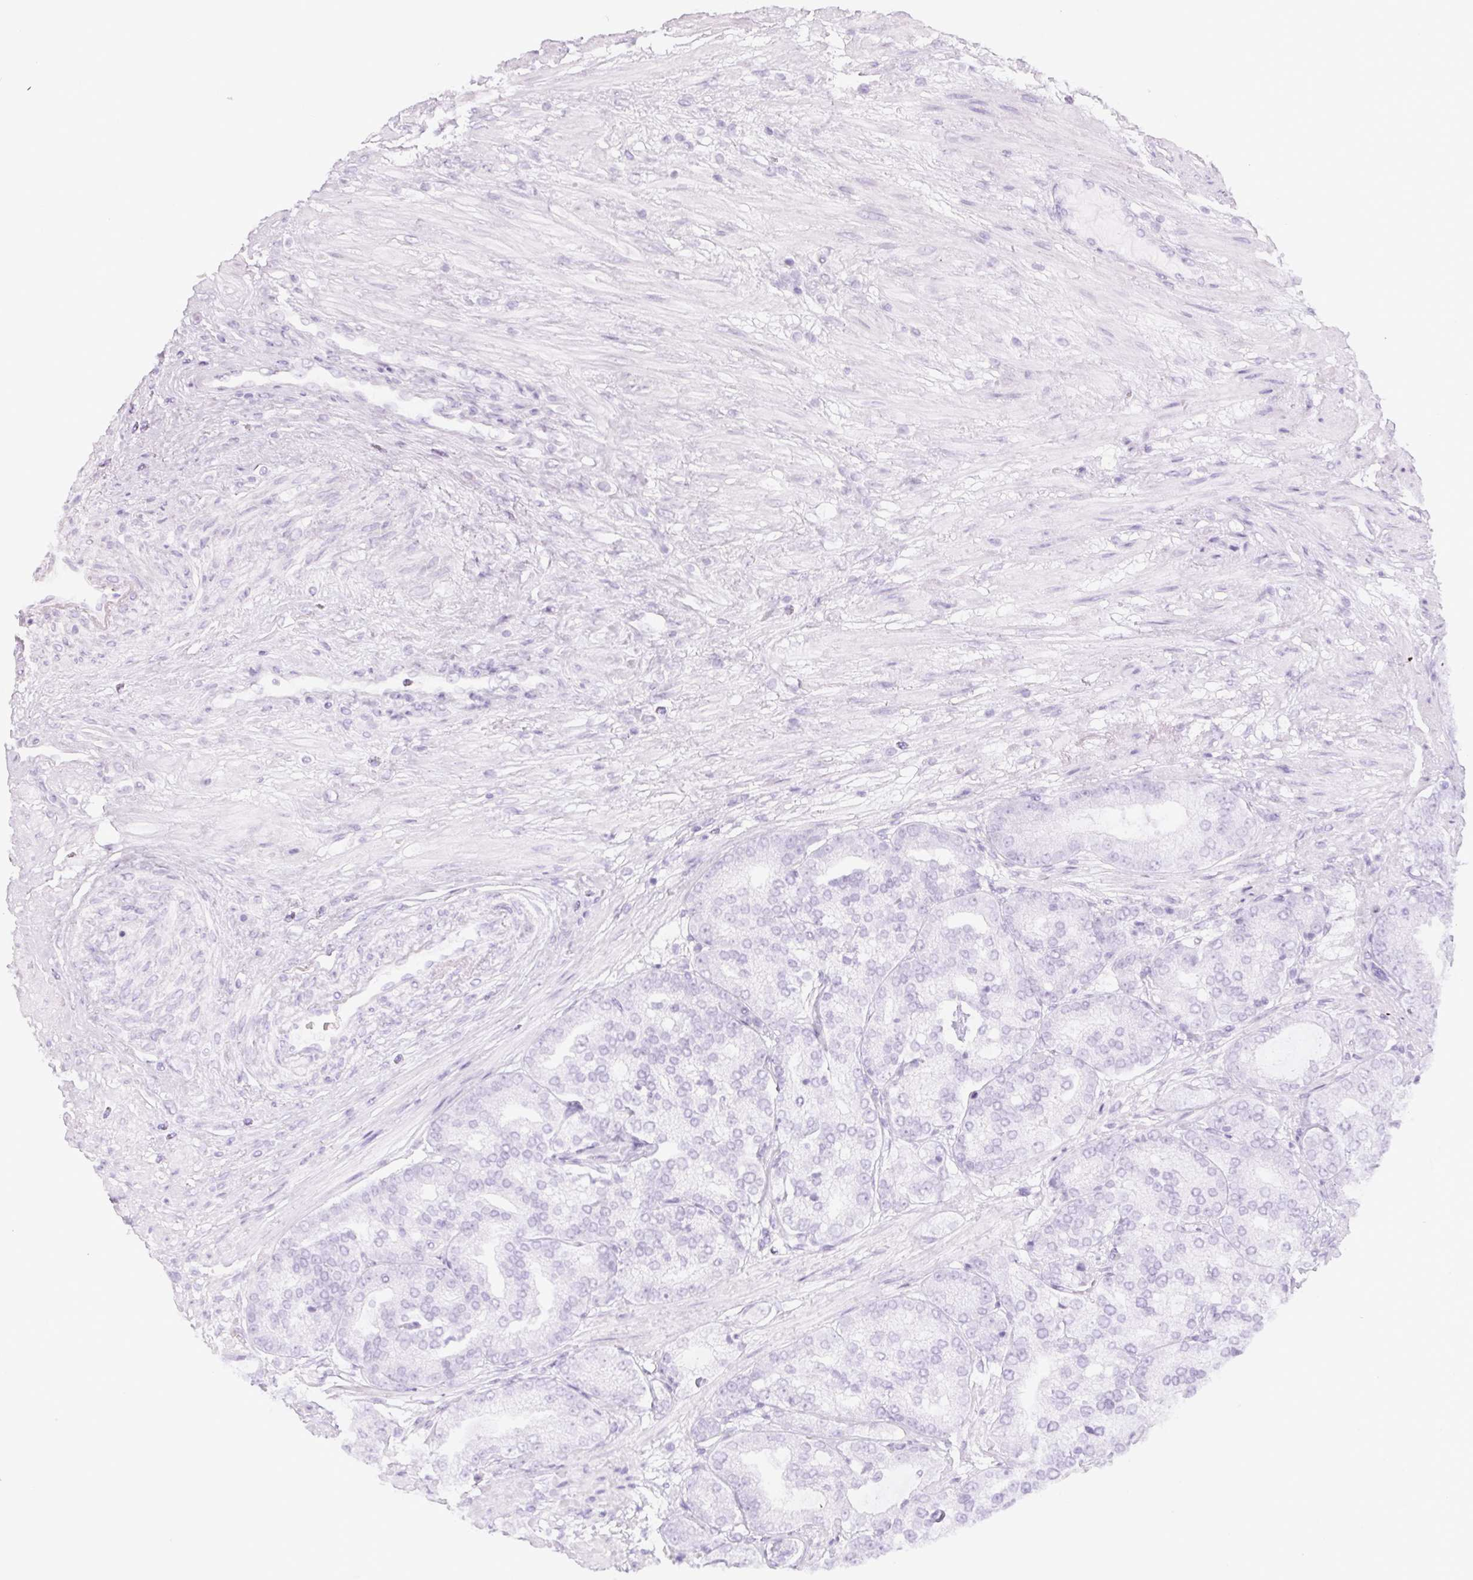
{"staining": {"intensity": "negative", "quantity": "none", "location": "none"}, "tissue": "prostate cancer", "cell_type": "Tumor cells", "image_type": "cancer", "snomed": [{"axis": "morphology", "description": "Adenocarcinoma, High grade"}, {"axis": "topography", "description": "Prostate"}], "caption": "Immunohistochemistry of prostate adenocarcinoma (high-grade) shows no expression in tumor cells.", "gene": "CTCFL", "patient": {"sex": "male", "age": 71}}